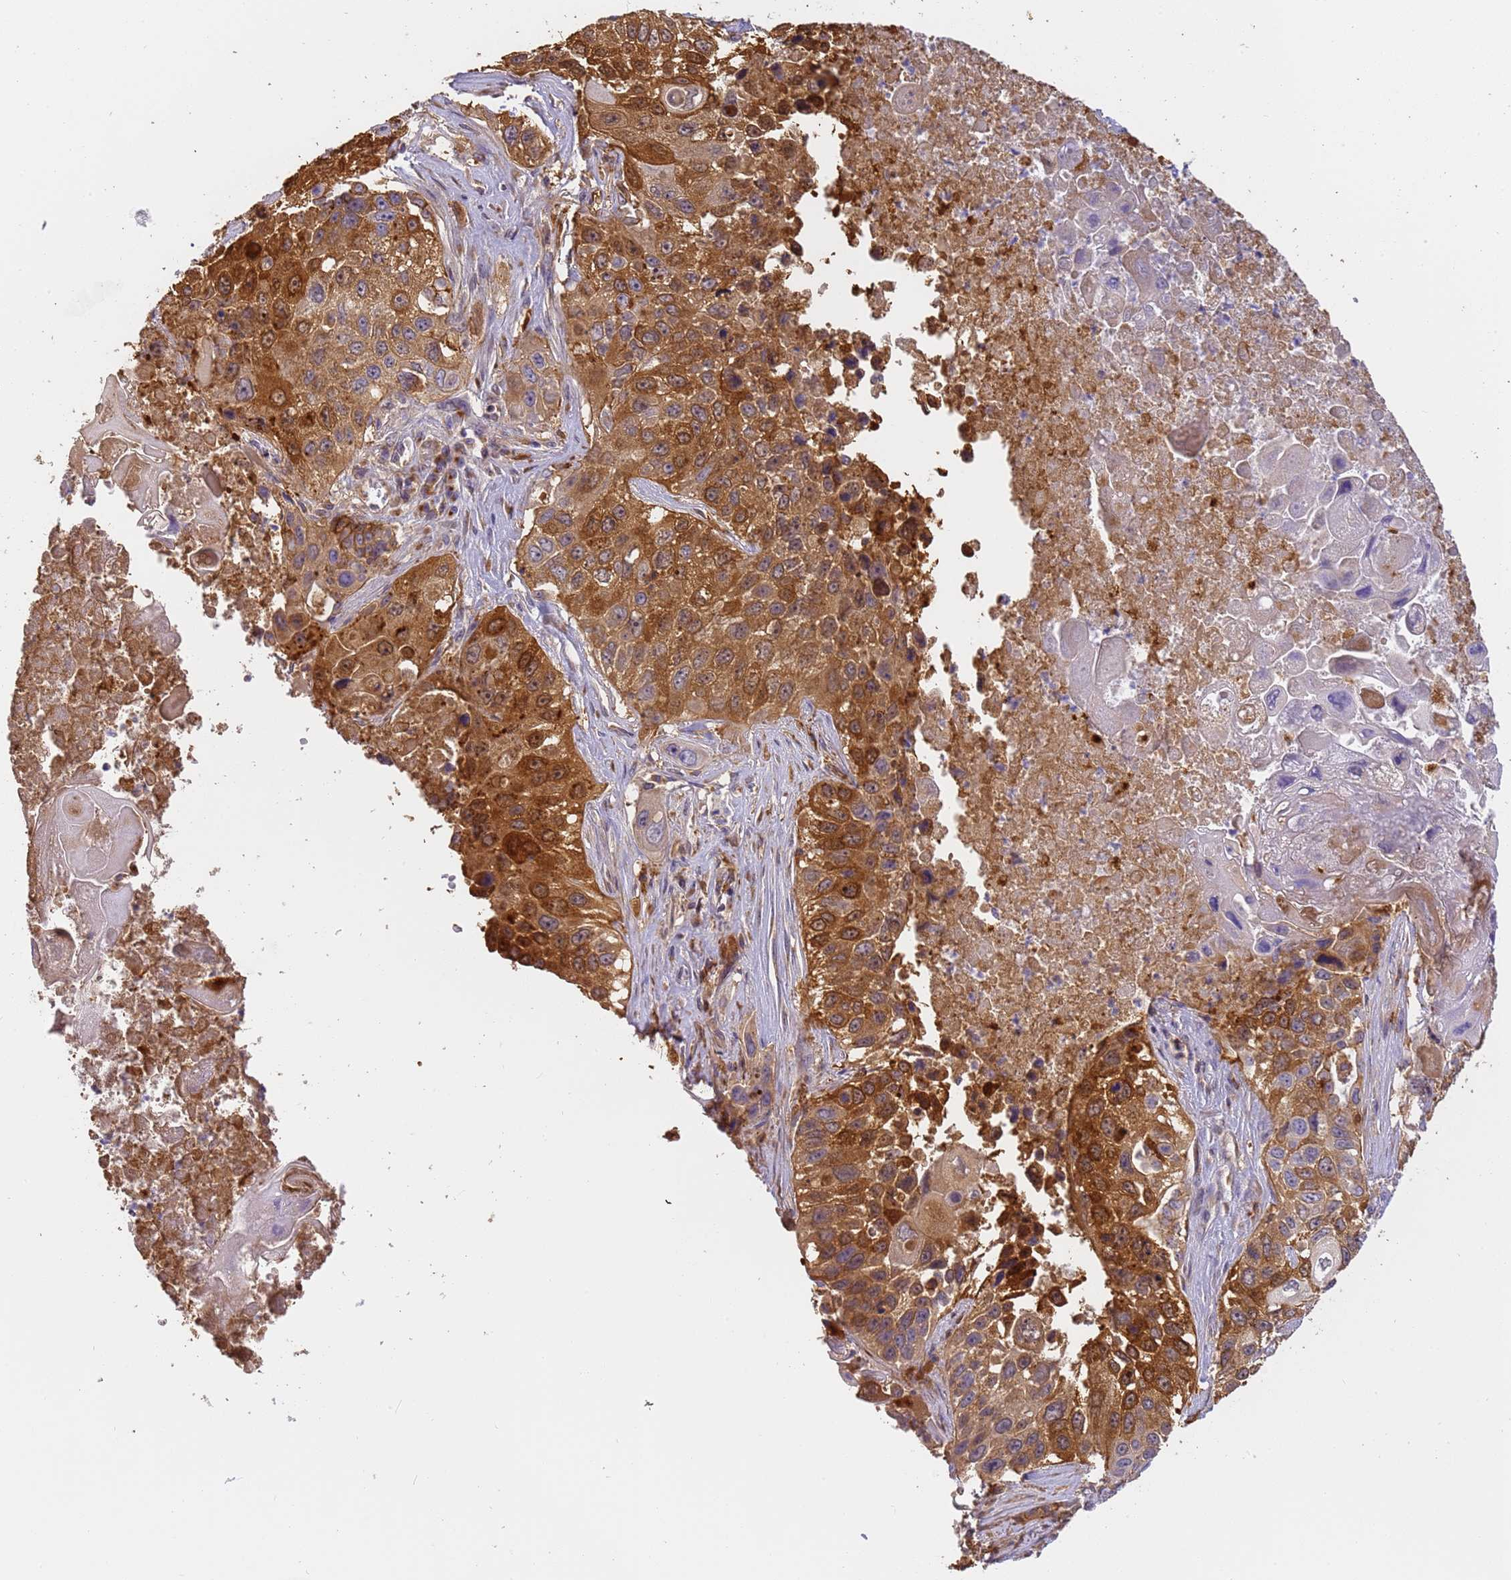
{"staining": {"intensity": "strong", "quantity": ">75%", "location": "cytoplasmic/membranous"}, "tissue": "lung cancer", "cell_type": "Tumor cells", "image_type": "cancer", "snomed": [{"axis": "morphology", "description": "Squamous cell carcinoma, NOS"}, {"axis": "topography", "description": "Lung"}], "caption": "The histopathology image reveals a brown stain indicating the presence of a protein in the cytoplasmic/membranous of tumor cells in lung cancer. (IHC, brightfield microscopy, high magnification).", "gene": "M6PR", "patient": {"sex": "male", "age": 61}}